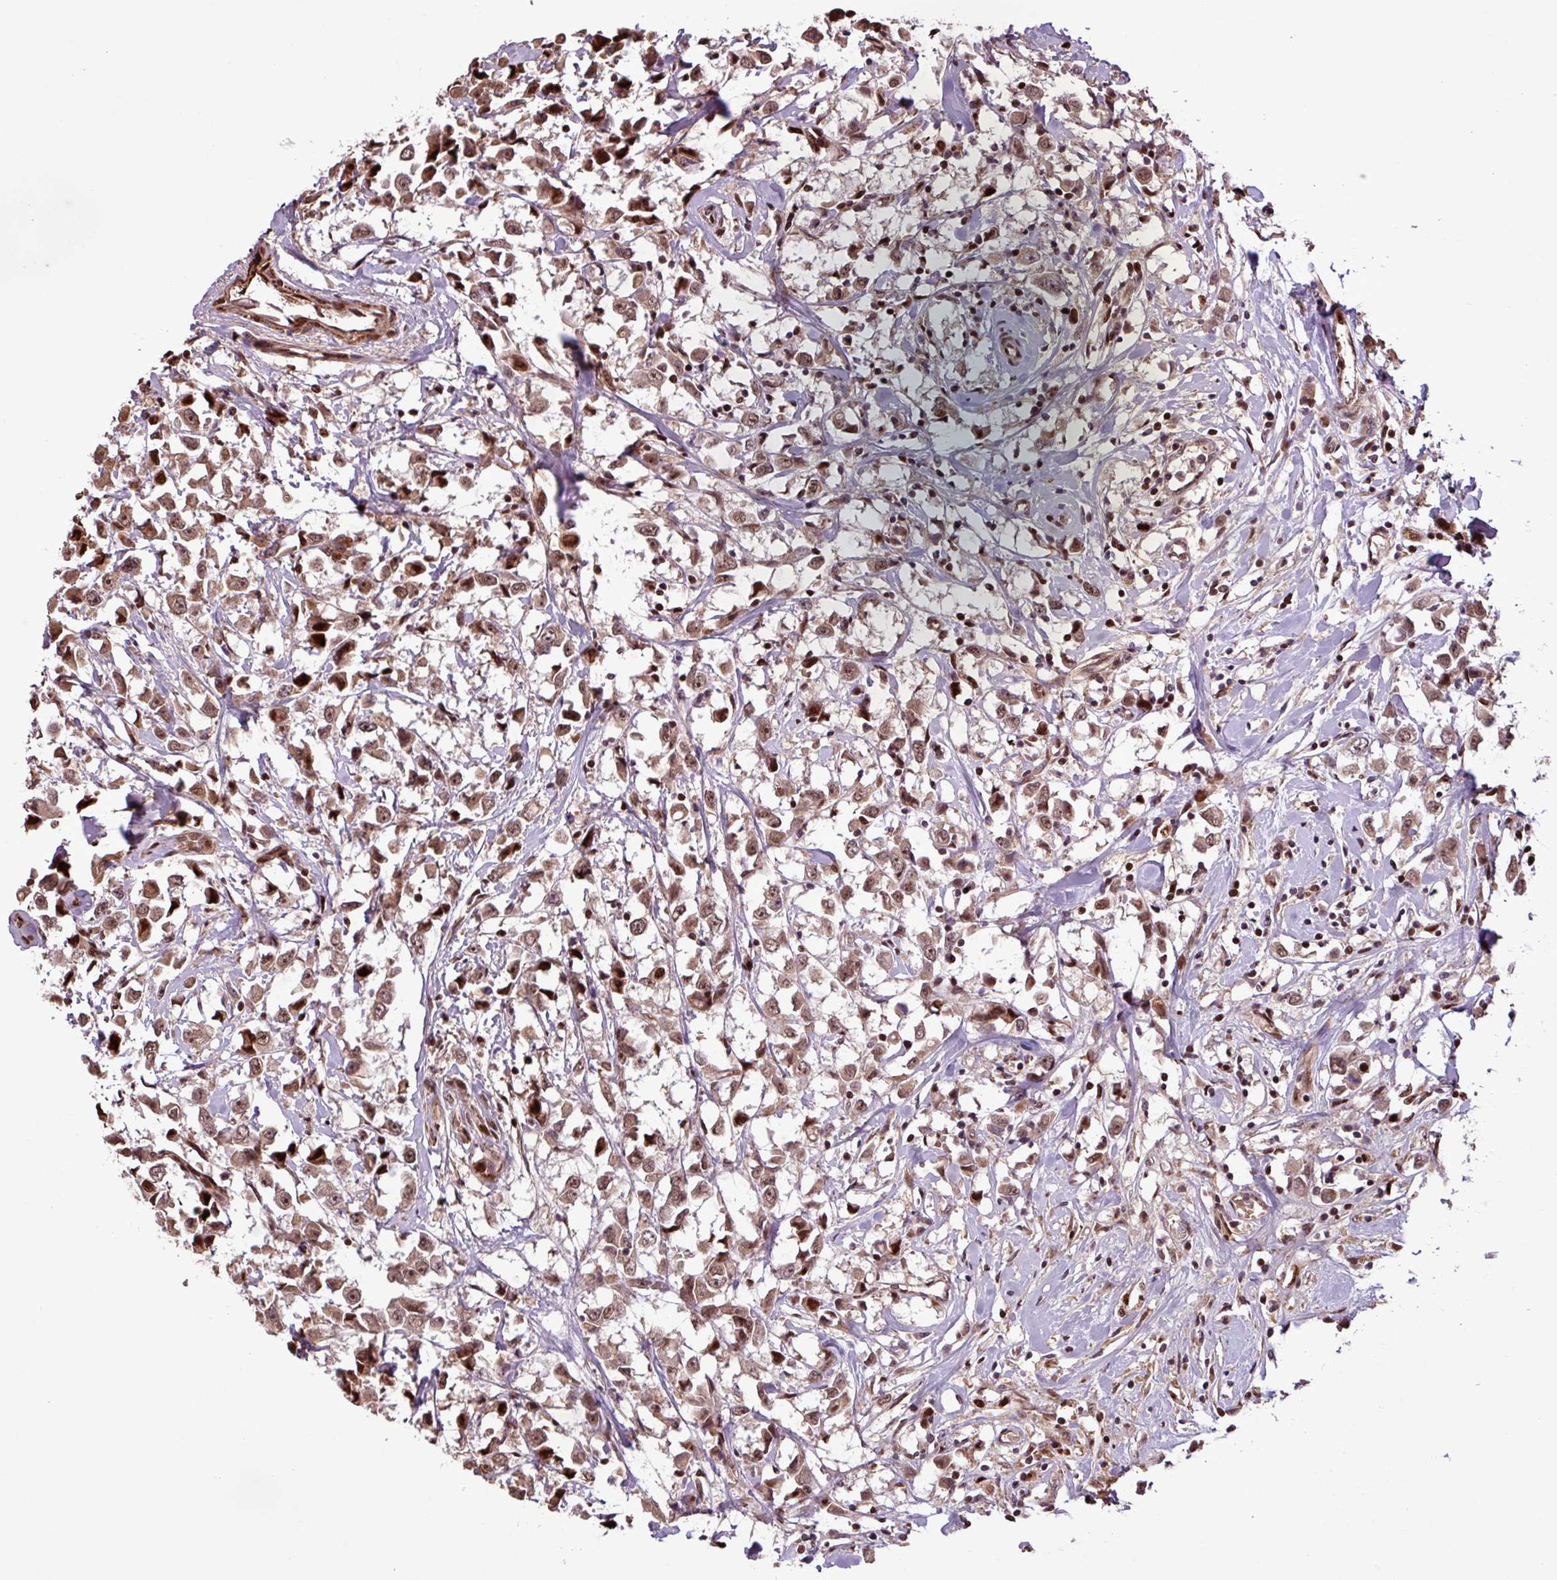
{"staining": {"intensity": "moderate", "quantity": ">75%", "location": "nuclear"}, "tissue": "breast cancer", "cell_type": "Tumor cells", "image_type": "cancer", "snomed": [{"axis": "morphology", "description": "Duct carcinoma"}, {"axis": "topography", "description": "Breast"}], "caption": "Protein expression analysis of breast cancer reveals moderate nuclear expression in about >75% of tumor cells.", "gene": "SLC22A24", "patient": {"sex": "female", "age": 61}}